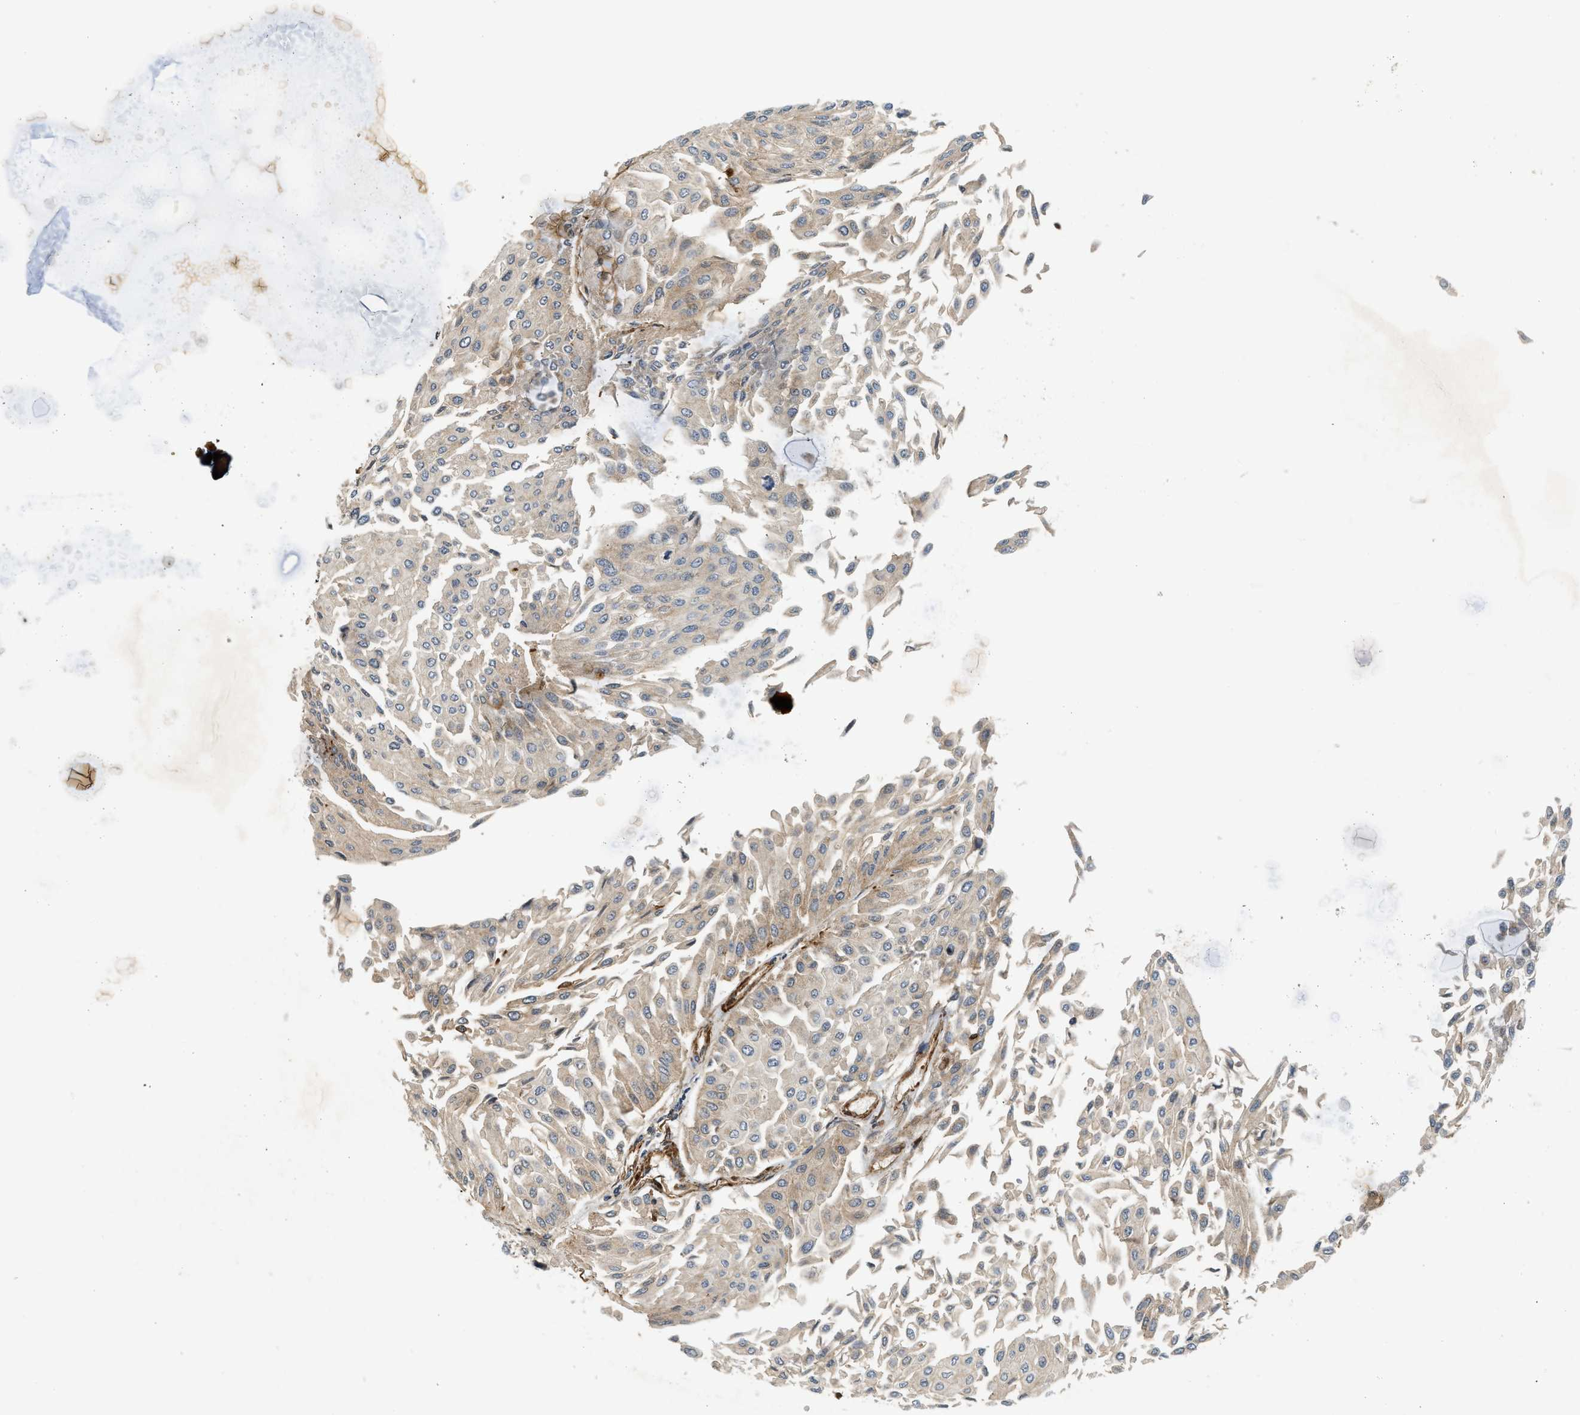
{"staining": {"intensity": "weak", "quantity": "25%-75%", "location": "cytoplasmic/membranous"}, "tissue": "urothelial cancer", "cell_type": "Tumor cells", "image_type": "cancer", "snomed": [{"axis": "morphology", "description": "Urothelial carcinoma, Low grade"}, {"axis": "topography", "description": "Urinary bladder"}], "caption": "Protein staining displays weak cytoplasmic/membranous expression in approximately 25%-75% of tumor cells in urothelial cancer.", "gene": "HIP1", "patient": {"sex": "female", "age": 60}}